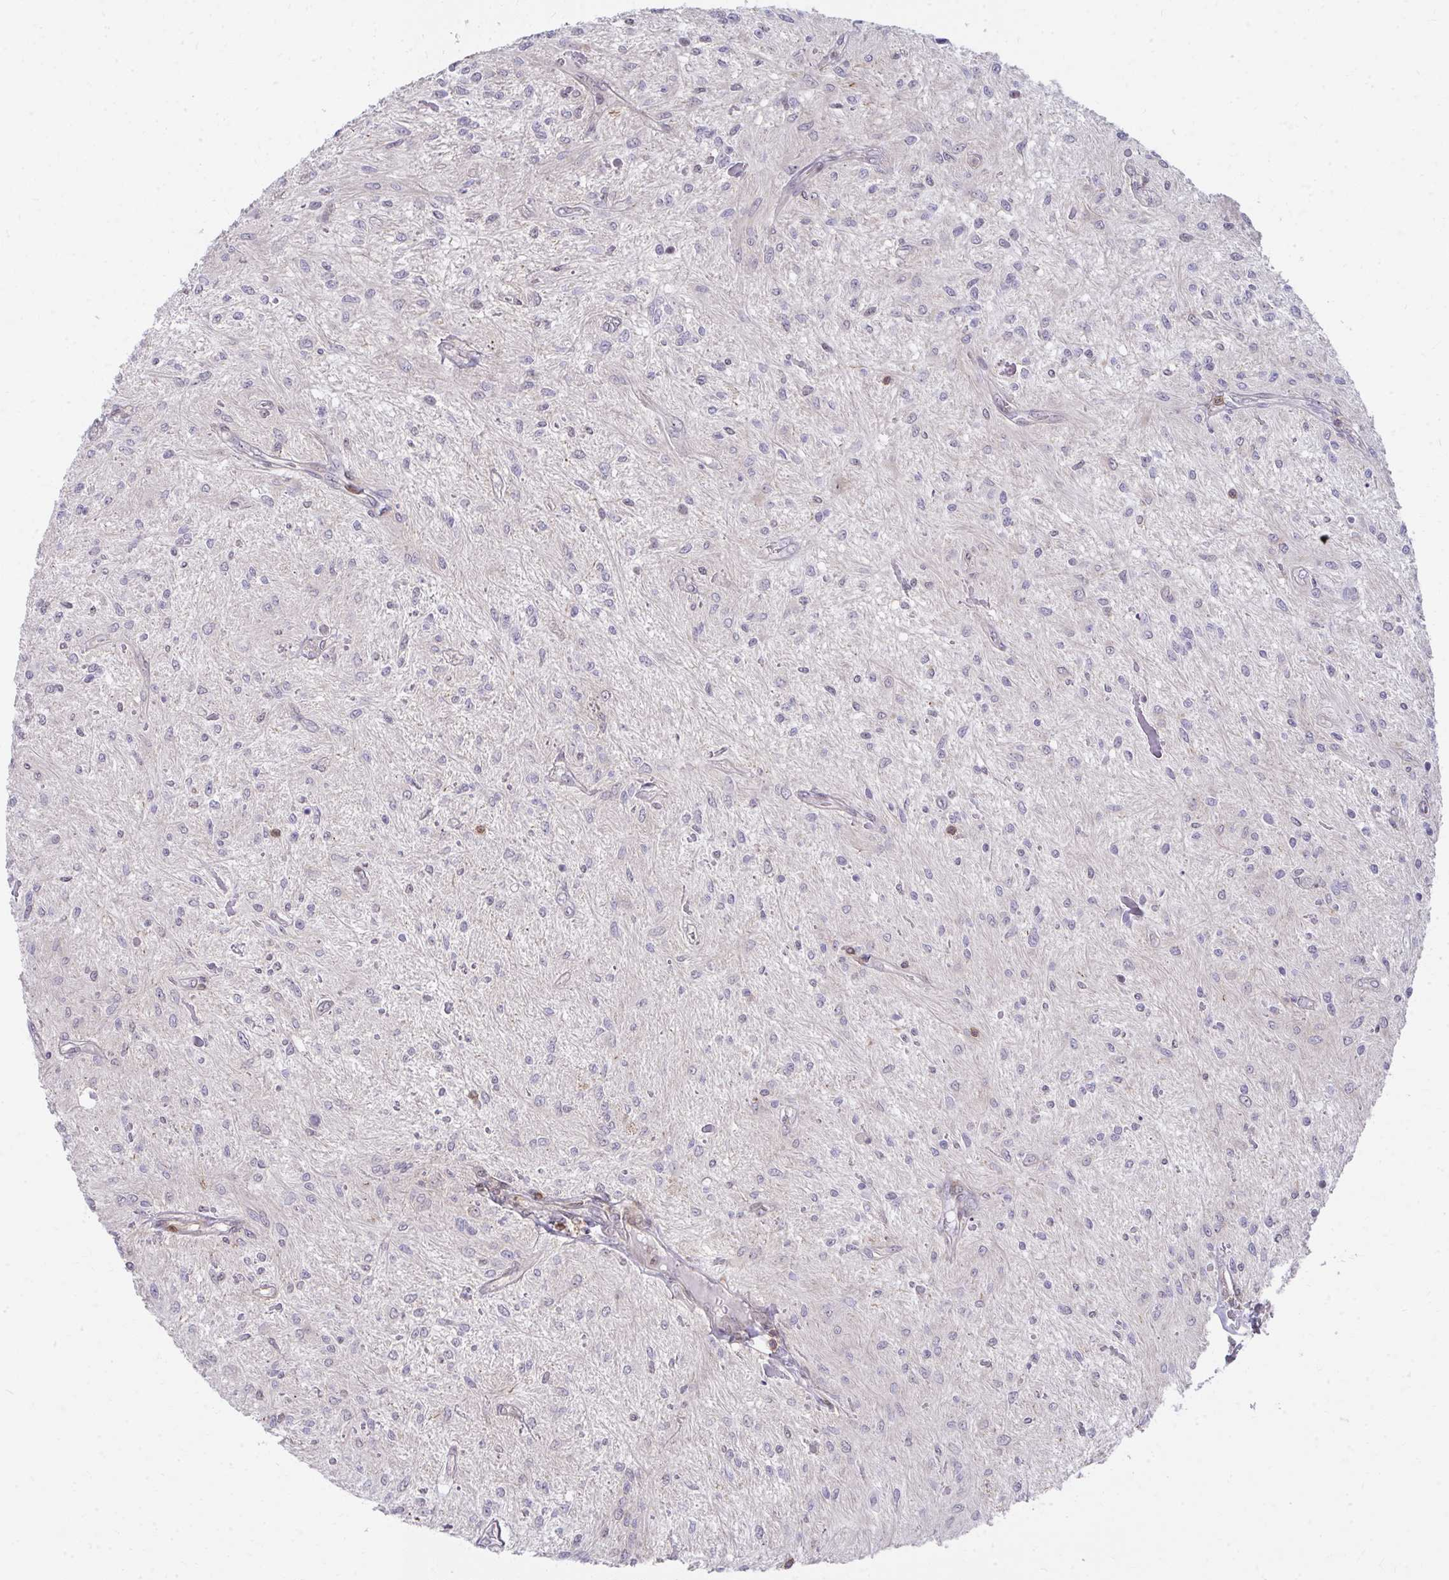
{"staining": {"intensity": "weak", "quantity": "<25%", "location": "nuclear"}, "tissue": "glioma", "cell_type": "Tumor cells", "image_type": "cancer", "snomed": [{"axis": "morphology", "description": "Glioma, malignant, Low grade"}, {"axis": "topography", "description": "Cerebellum"}], "caption": "High power microscopy photomicrograph of an immunohistochemistry histopathology image of glioma, revealing no significant expression in tumor cells. (Brightfield microscopy of DAB immunohistochemistry at high magnification).", "gene": "FOXN3", "patient": {"sex": "female", "age": 14}}